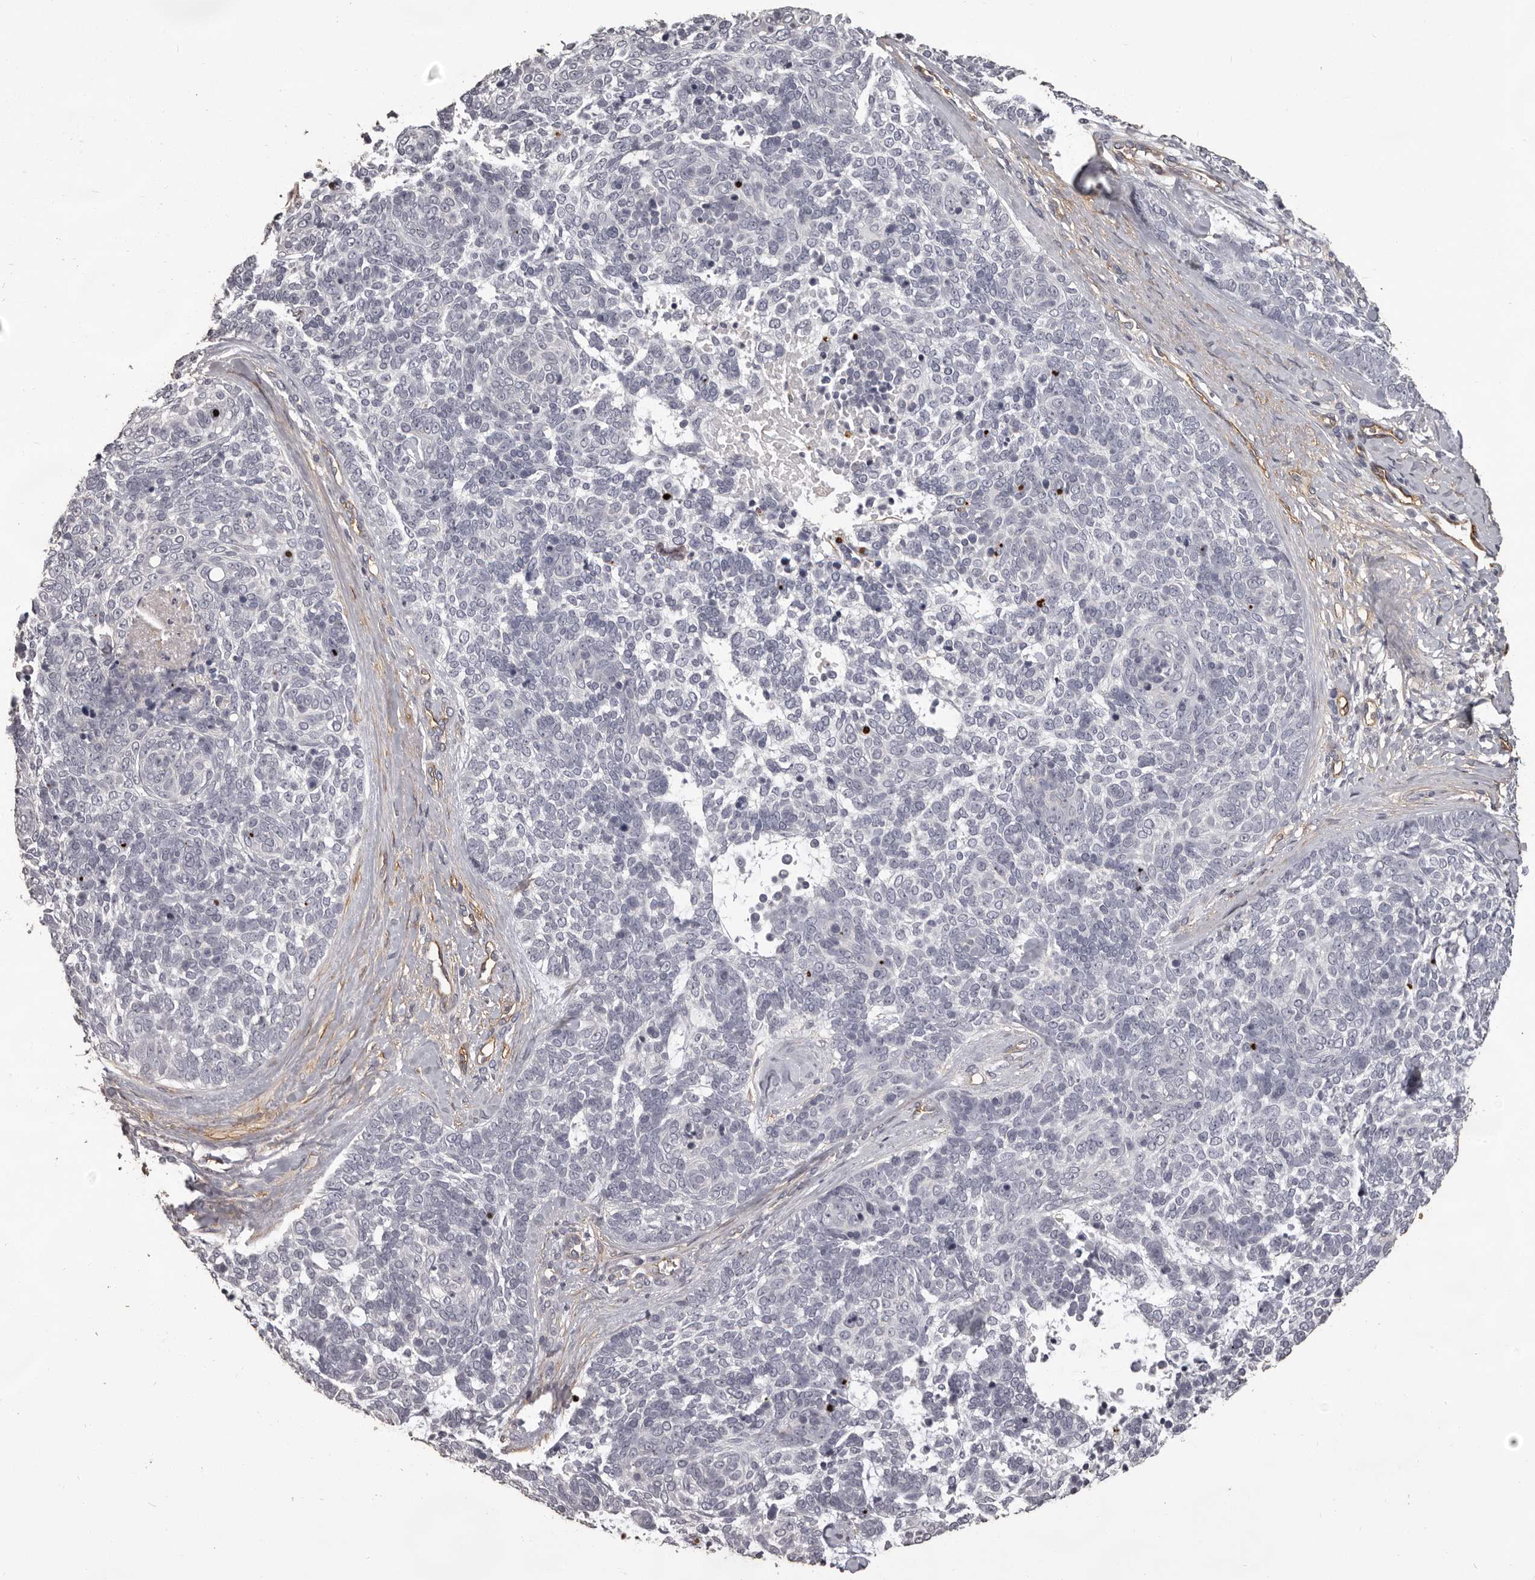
{"staining": {"intensity": "negative", "quantity": "none", "location": "none"}, "tissue": "skin cancer", "cell_type": "Tumor cells", "image_type": "cancer", "snomed": [{"axis": "morphology", "description": "Basal cell carcinoma"}, {"axis": "topography", "description": "Skin"}], "caption": "Tumor cells are negative for protein expression in human skin cancer.", "gene": "GPR78", "patient": {"sex": "female", "age": 81}}